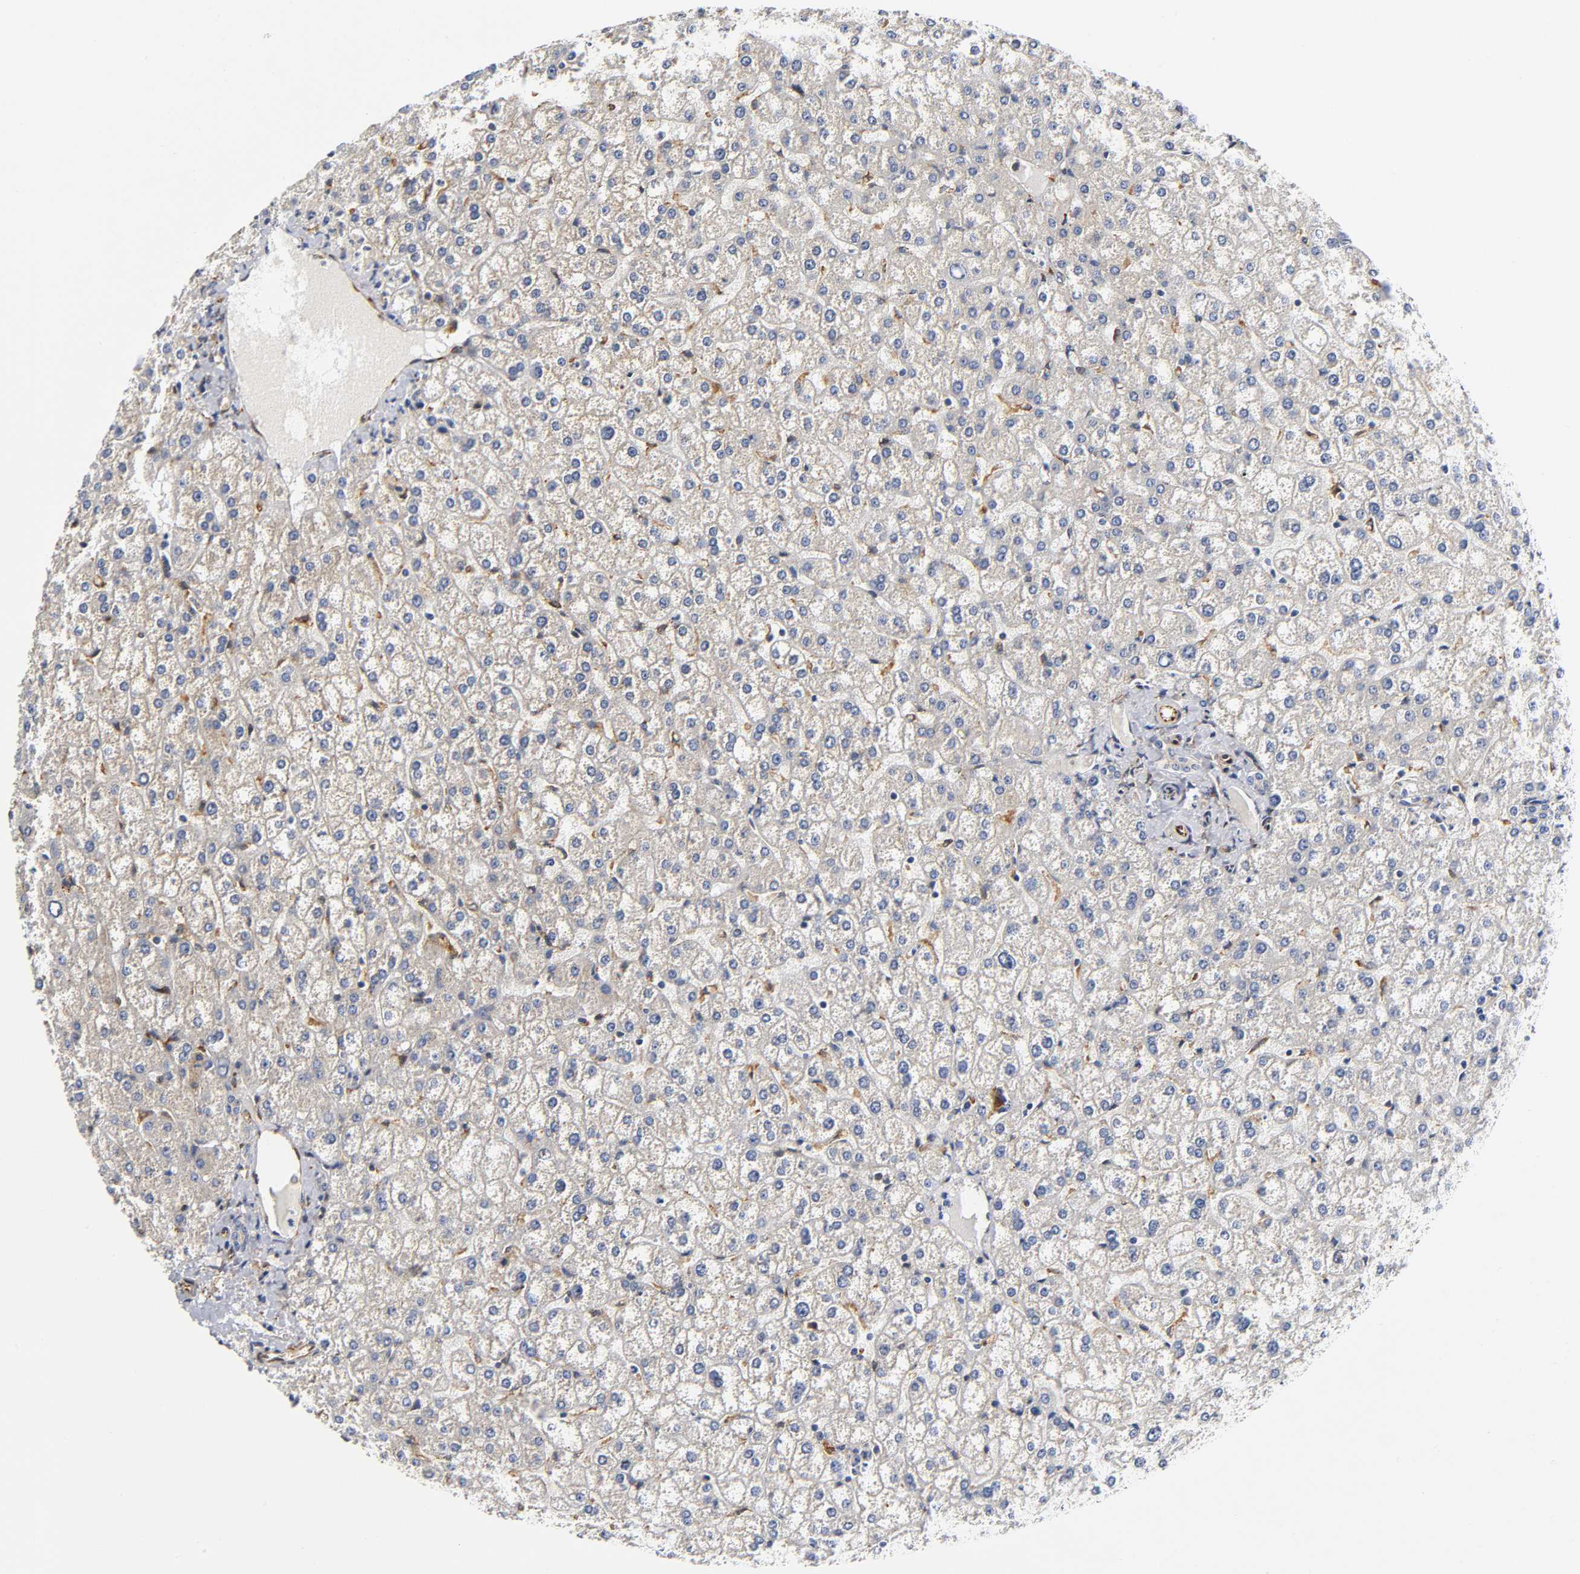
{"staining": {"intensity": "negative", "quantity": "none", "location": "none"}, "tissue": "liver", "cell_type": "Cholangiocytes", "image_type": "normal", "snomed": [{"axis": "morphology", "description": "Normal tissue, NOS"}, {"axis": "topography", "description": "Liver"}], "caption": "Immunohistochemistry (IHC) histopathology image of benign liver stained for a protein (brown), which shows no expression in cholangiocytes. (Brightfield microscopy of DAB IHC at high magnification).", "gene": "SOS2", "patient": {"sex": "female", "age": 32}}